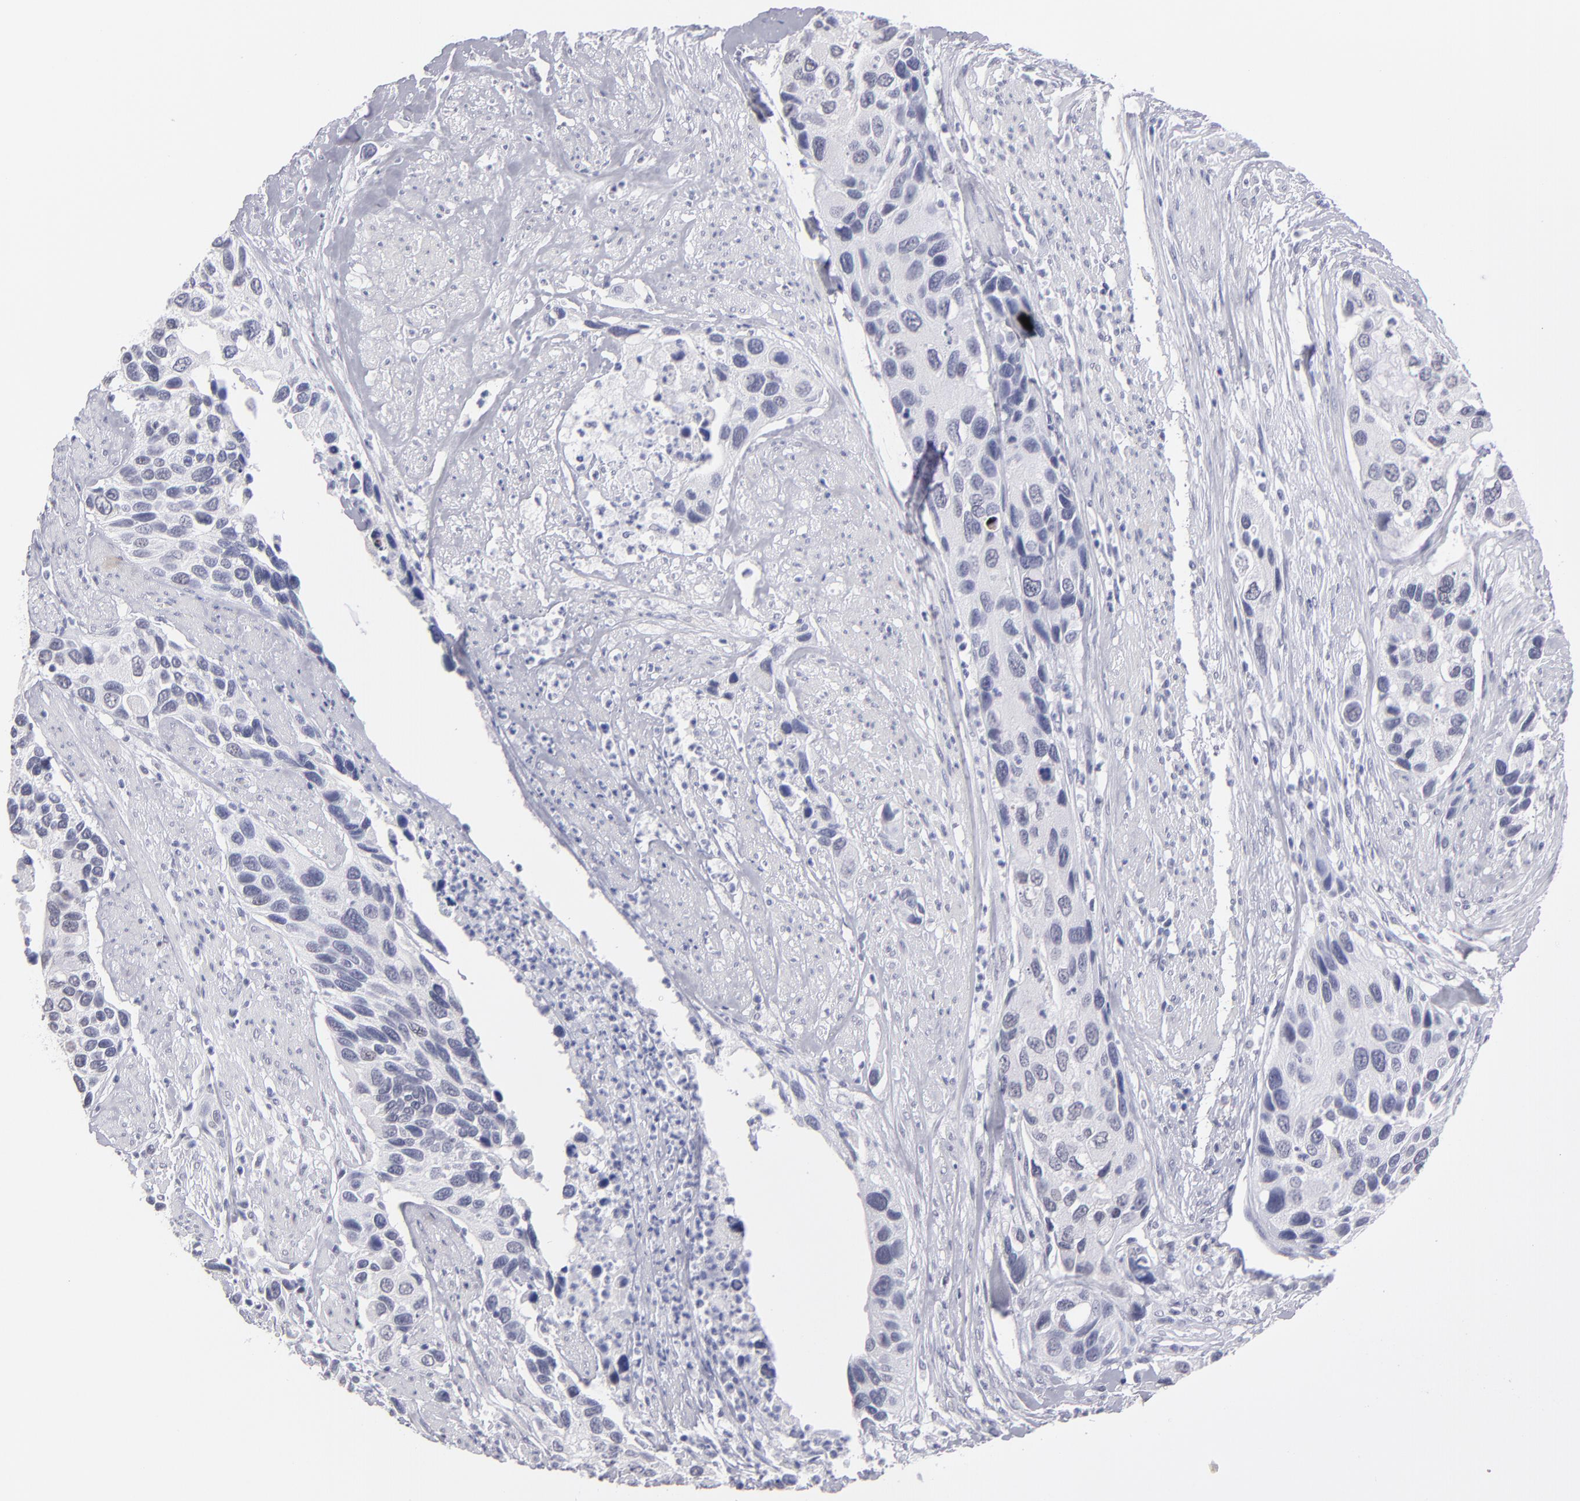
{"staining": {"intensity": "negative", "quantity": "none", "location": "none"}, "tissue": "urothelial cancer", "cell_type": "Tumor cells", "image_type": "cancer", "snomed": [{"axis": "morphology", "description": "Urothelial carcinoma, High grade"}, {"axis": "topography", "description": "Urinary bladder"}], "caption": "Photomicrograph shows no protein expression in tumor cells of urothelial cancer tissue.", "gene": "ALDOB", "patient": {"sex": "male", "age": 66}}